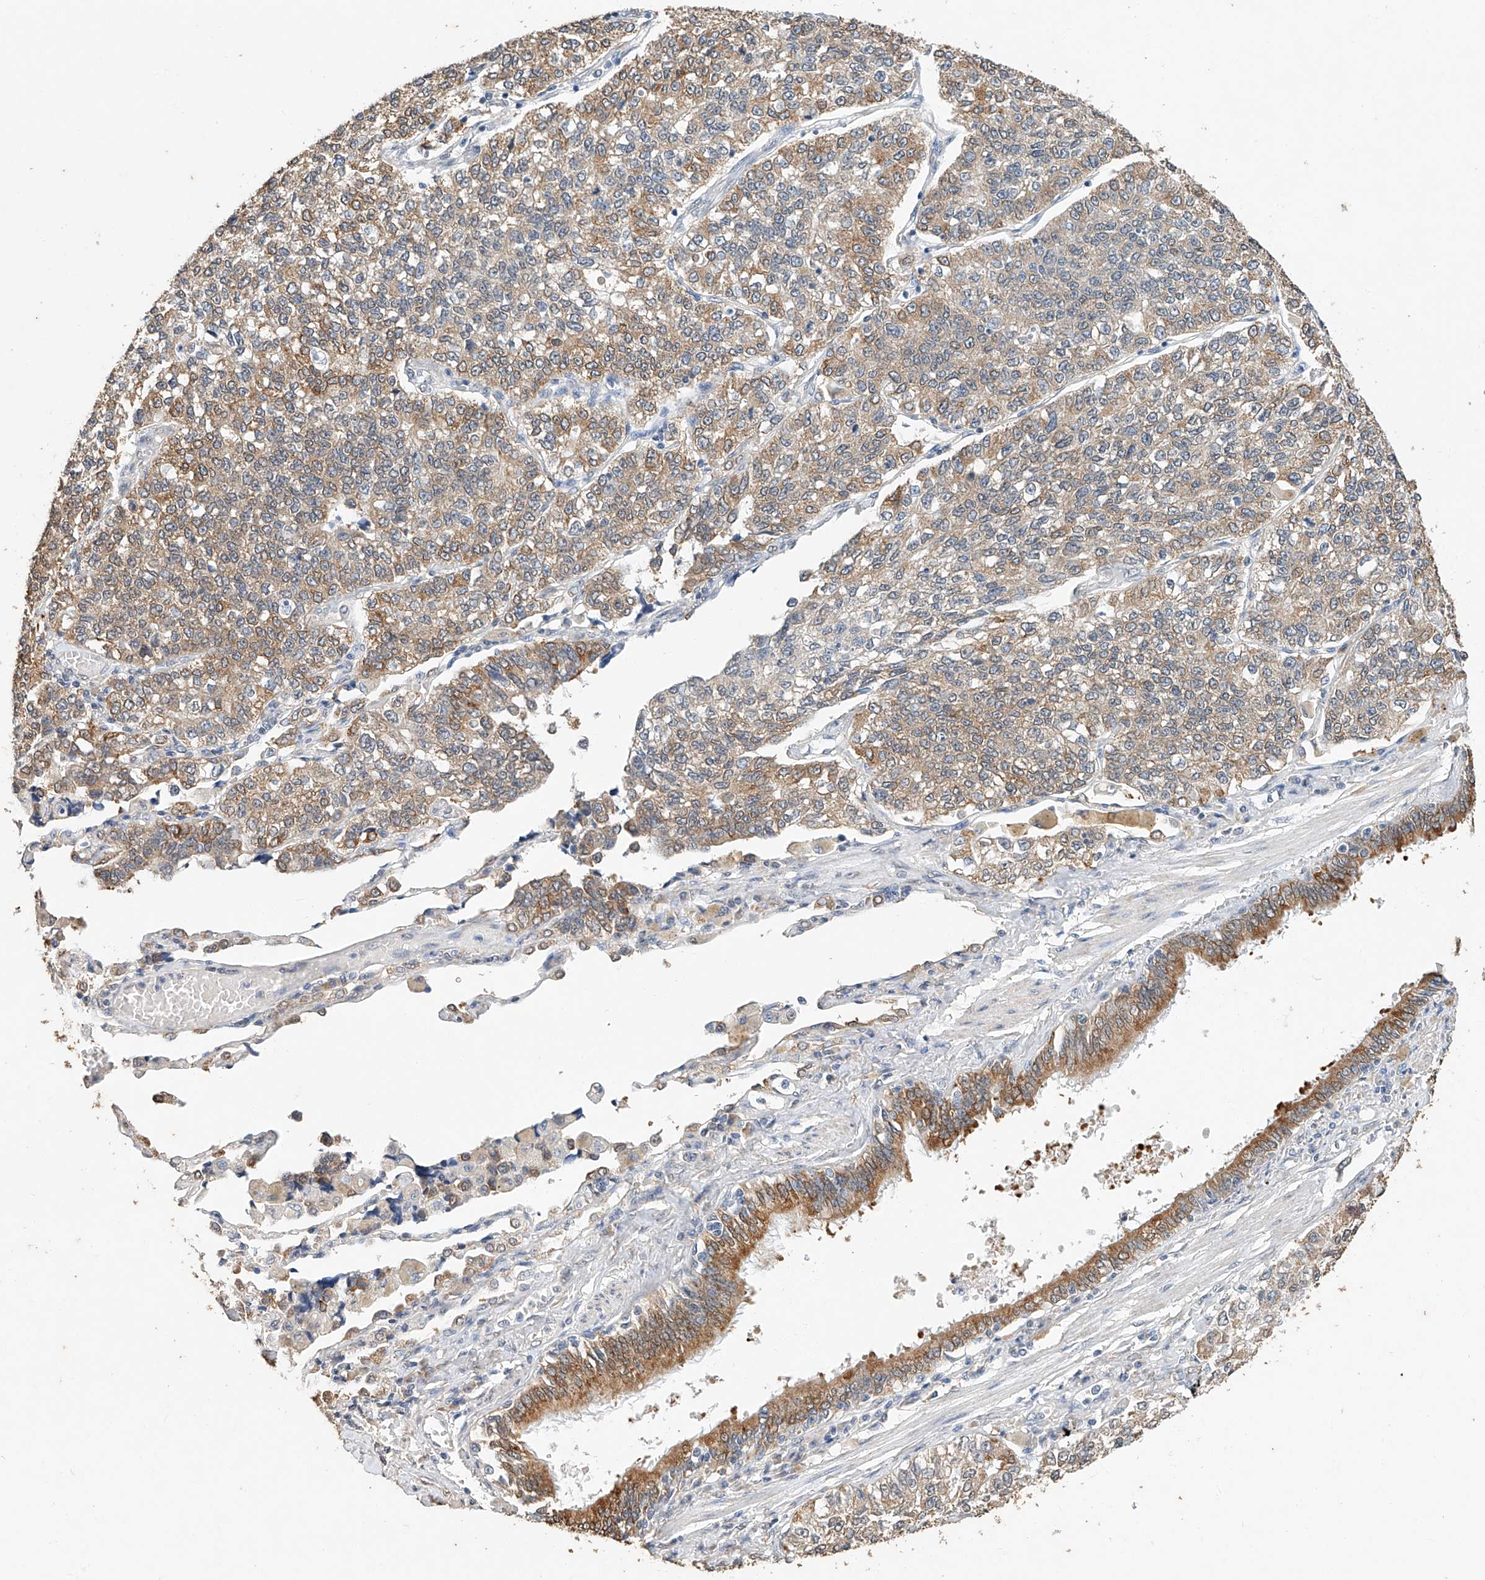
{"staining": {"intensity": "moderate", "quantity": ">75%", "location": "cytoplasmic/membranous"}, "tissue": "lung cancer", "cell_type": "Tumor cells", "image_type": "cancer", "snomed": [{"axis": "morphology", "description": "Adenocarcinoma, NOS"}, {"axis": "topography", "description": "Lung"}], "caption": "Human lung cancer stained with a brown dye exhibits moderate cytoplasmic/membranous positive positivity in about >75% of tumor cells.", "gene": "CERS4", "patient": {"sex": "male", "age": 49}}